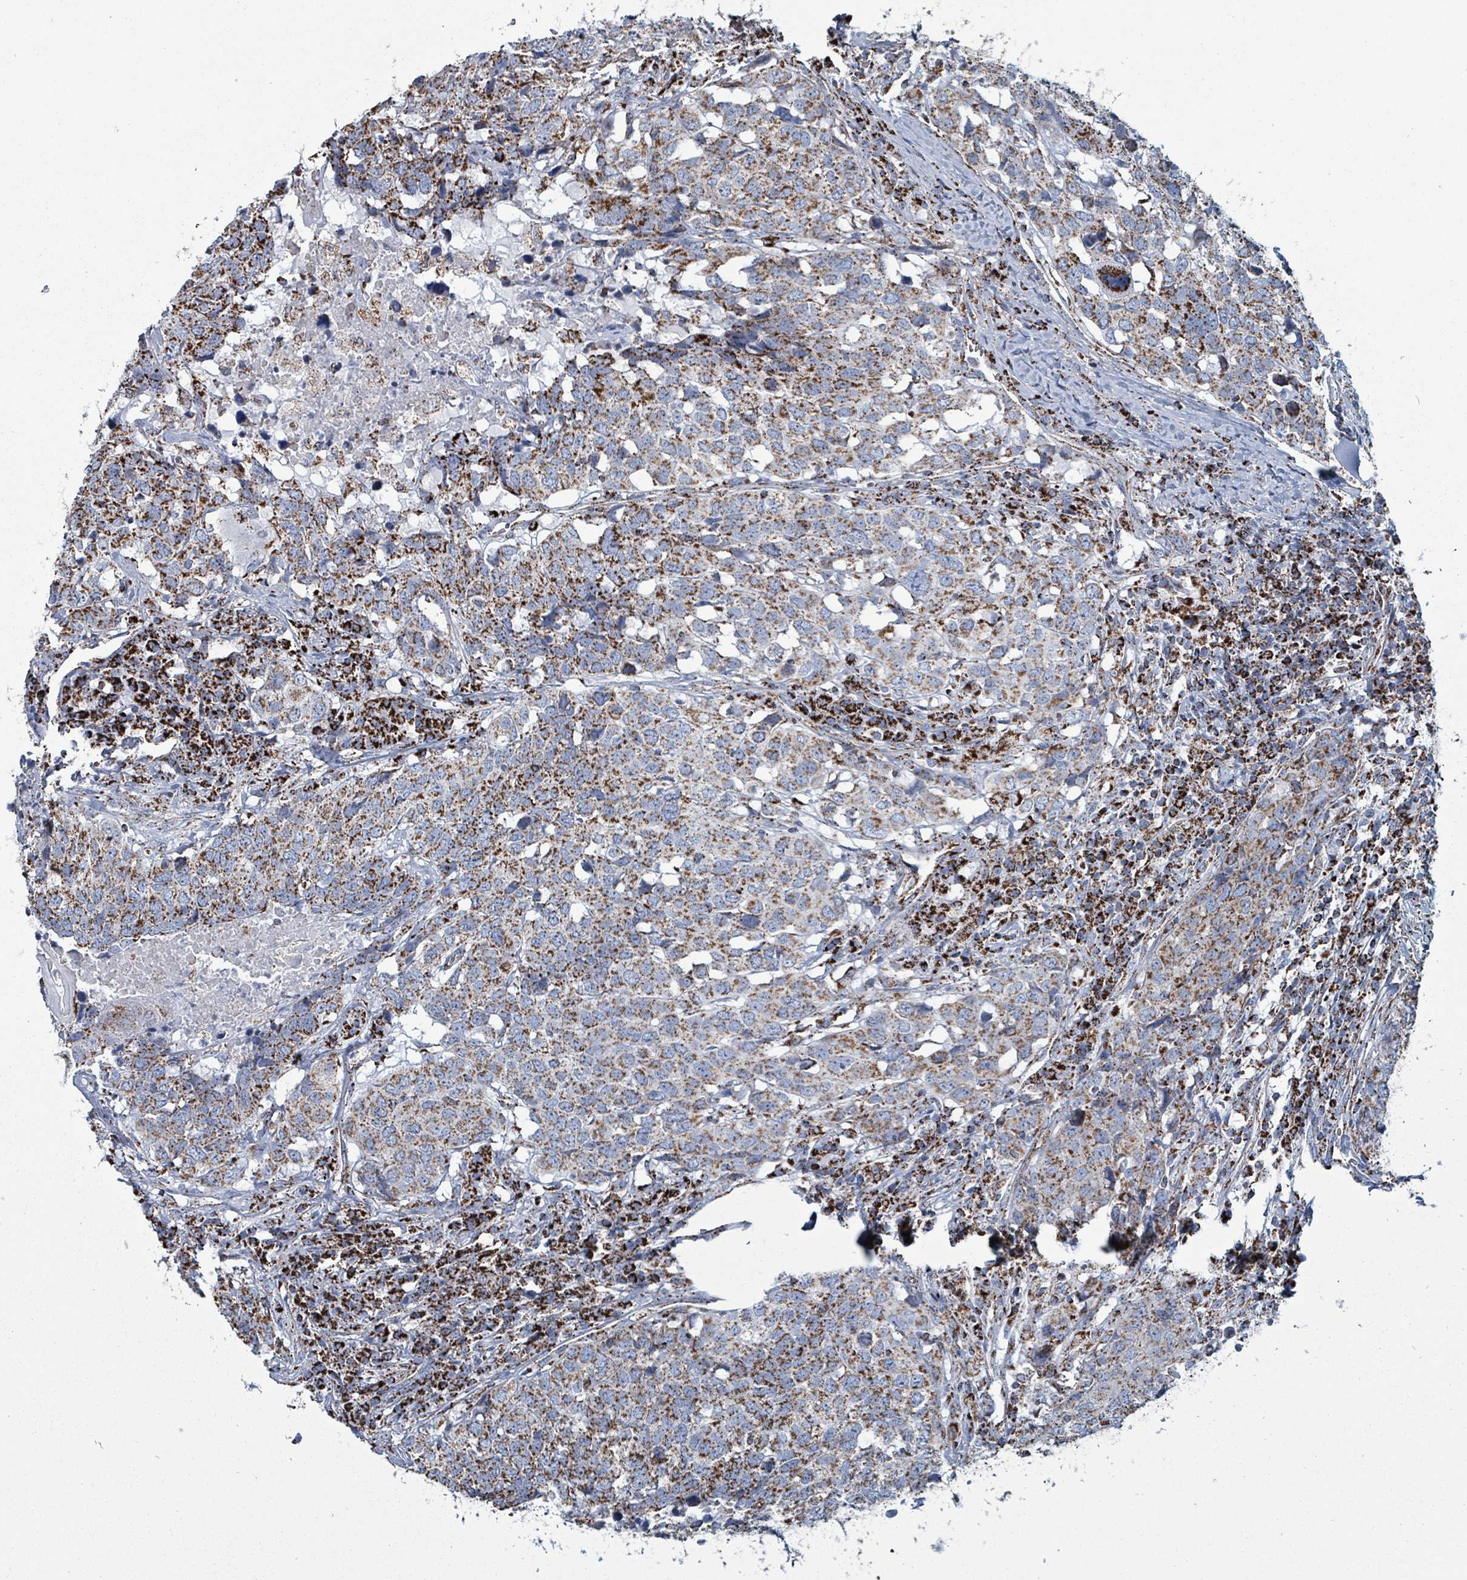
{"staining": {"intensity": "strong", "quantity": ">75%", "location": "cytoplasmic/membranous"}, "tissue": "head and neck cancer", "cell_type": "Tumor cells", "image_type": "cancer", "snomed": [{"axis": "morphology", "description": "Normal tissue, NOS"}, {"axis": "morphology", "description": "Squamous cell carcinoma, NOS"}, {"axis": "topography", "description": "Skeletal muscle"}, {"axis": "topography", "description": "Vascular tissue"}, {"axis": "topography", "description": "Peripheral nerve tissue"}, {"axis": "topography", "description": "Head-Neck"}], "caption": "Head and neck cancer stained with a brown dye displays strong cytoplasmic/membranous positive positivity in approximately >75% of tumor cells.", "gene": "IDH3B", "patient": {"sex": "male", "age": 66}}